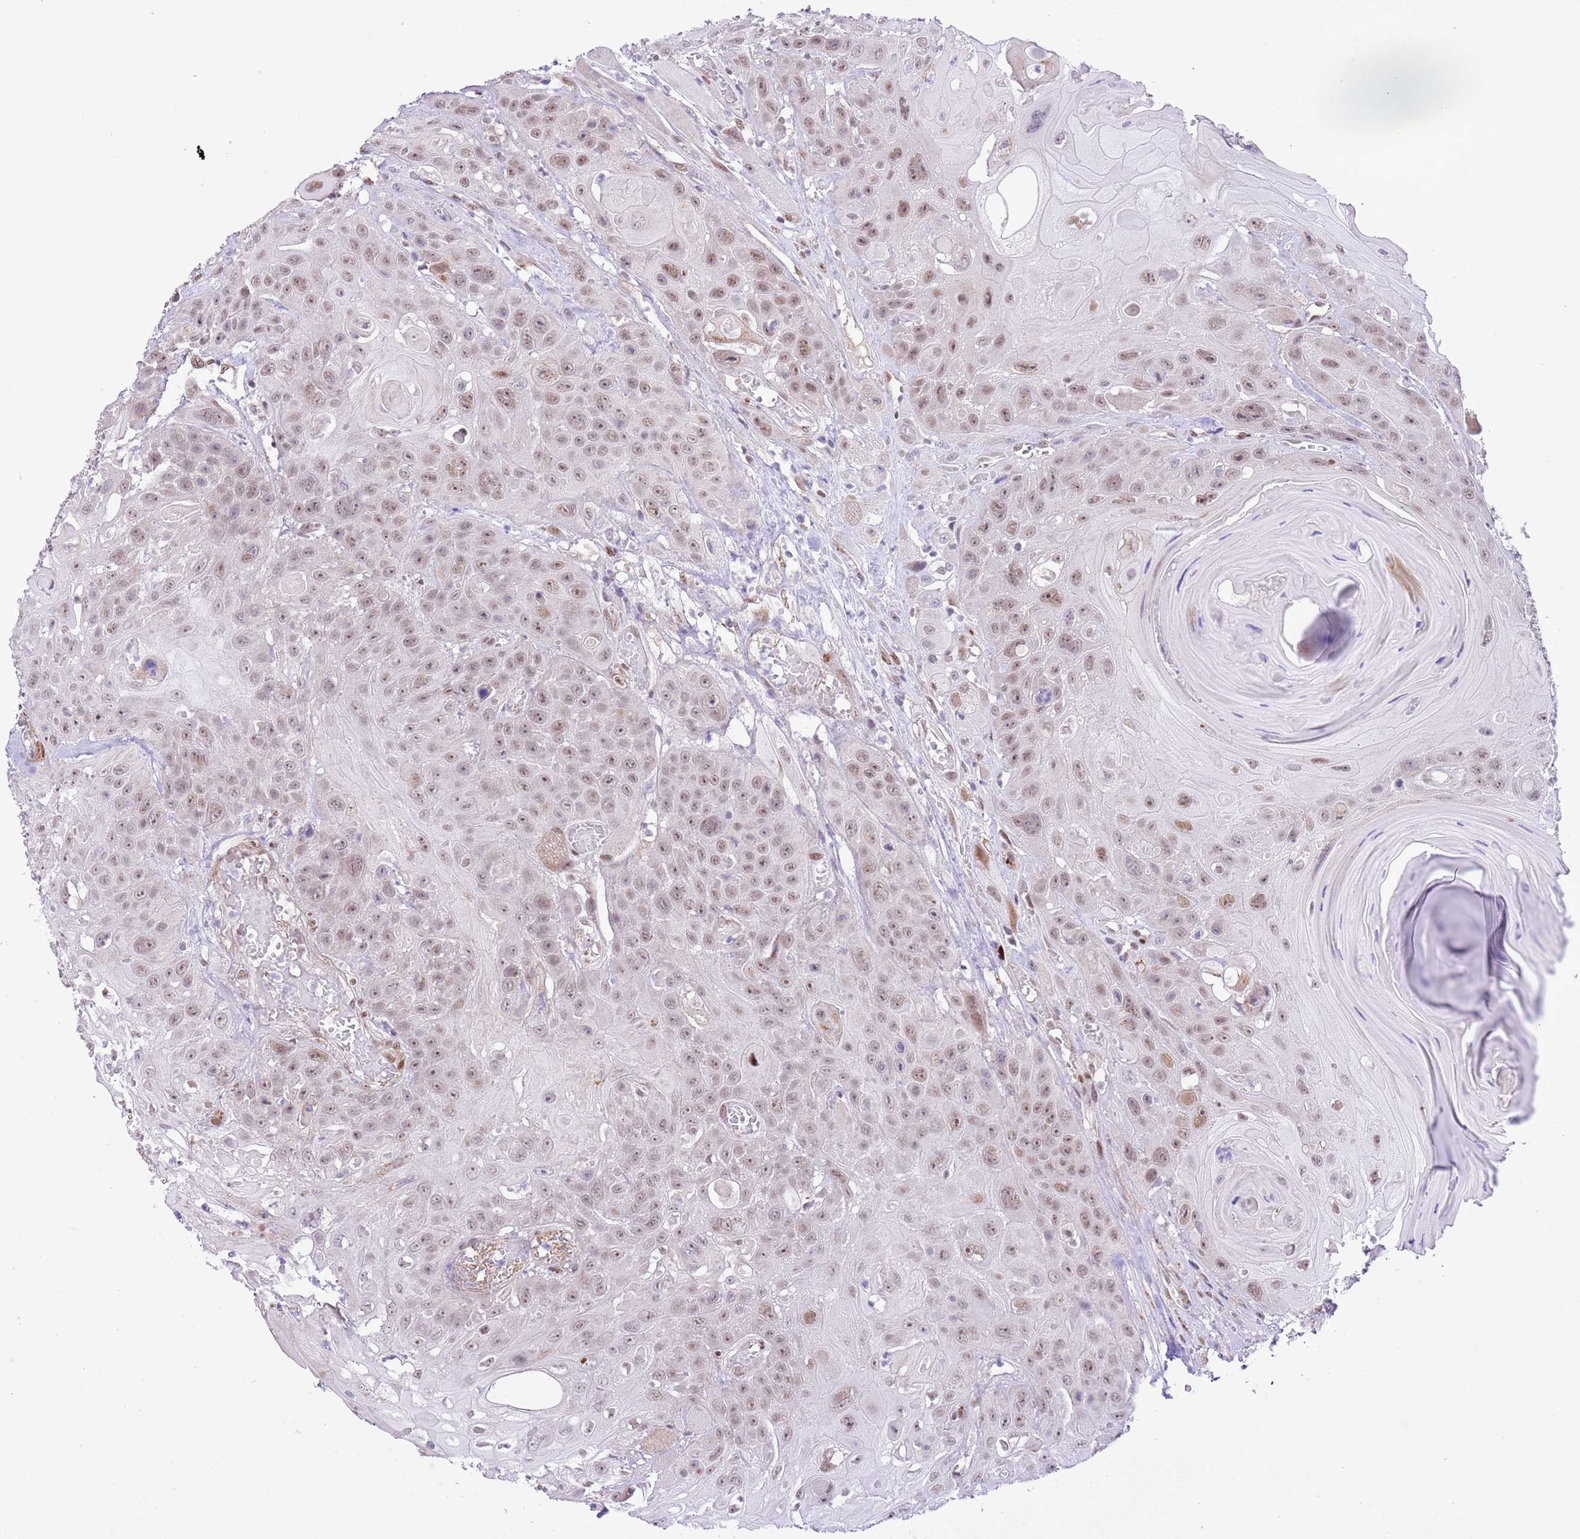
{"staining": {"intensity": "weak", "quantity": ">75%", "location": "nuclear"}, "tissue": "head and neck cancer", "cell_type": "Tumor cells", "image_type": "cancer", "snomed": [{"axis": "morphology", "description": "Squamous cell carcinoma, NOS"}, {"axis": "topography", "description": "Head-Neck"}], "caption": "Head and neck squamous cell carcinoma was stained to show a protein in brown. There is low levels of weak nuclear staining in approximately >75% of tumor cells.", "gene": "NACC2", "patient": {"sex": "female", "age": 59}}